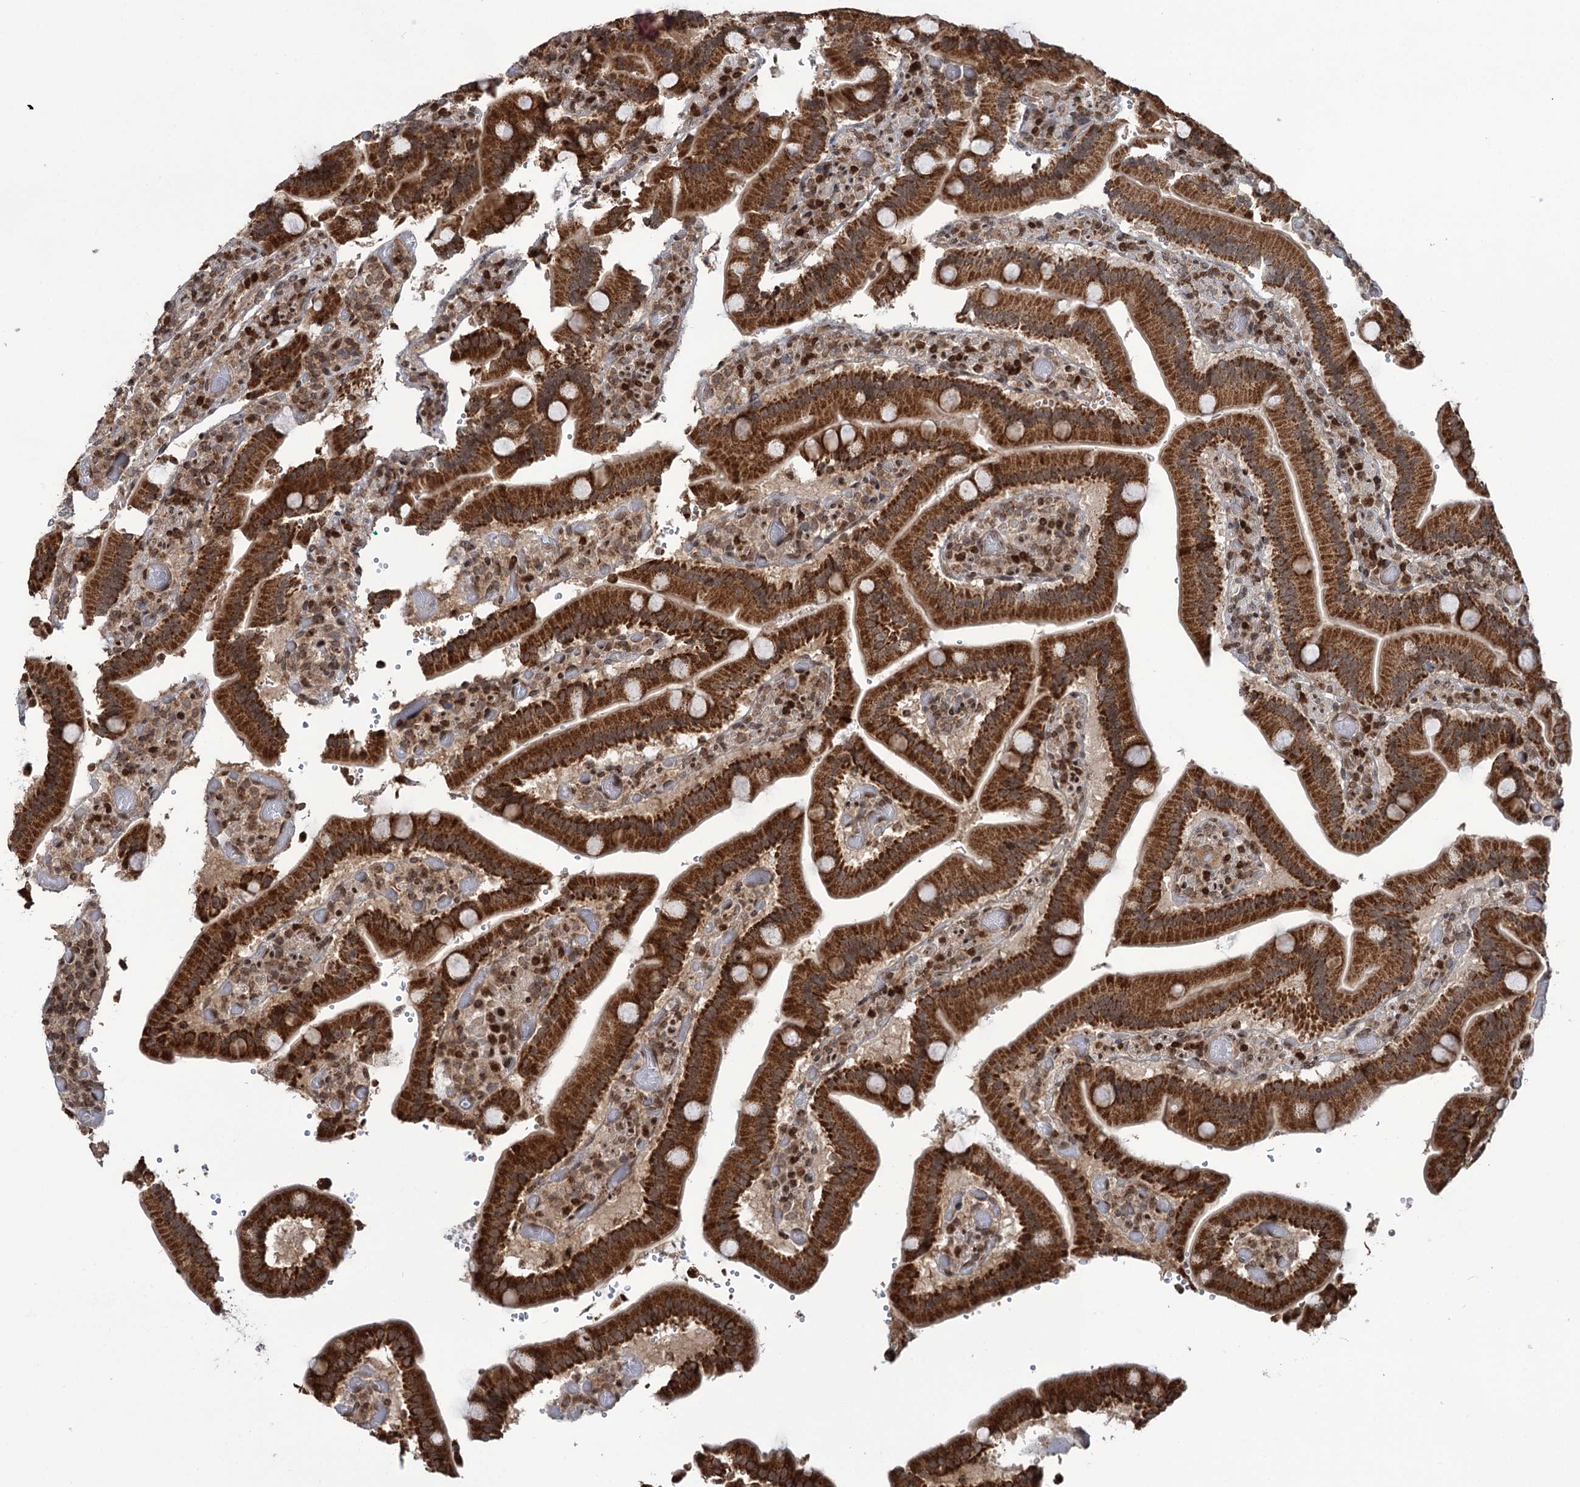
{"staining": {"intensity": "strong", "quantity": ">75%", "location": "cytoplasmic/membranous"}, "tissue": "duodenum", "cell_type": "Glandular cells", "image_type": "normal", "snomed": [{"axis": "morphology", "description": "Normal tissue, NOS"}, {"axis": "topography", "description": "Duodenum"}], "caption": "Protein analysis of benign duodenum exhibits strong cytoplasmic/membranous expression in about >75% of glandular cells. (DAB (3,3'-diaminobenzidine) IHC with brightfield microscopy, high magnification).", "gene": "PHC3", "patient": {"sex": "female", "age": 62}}